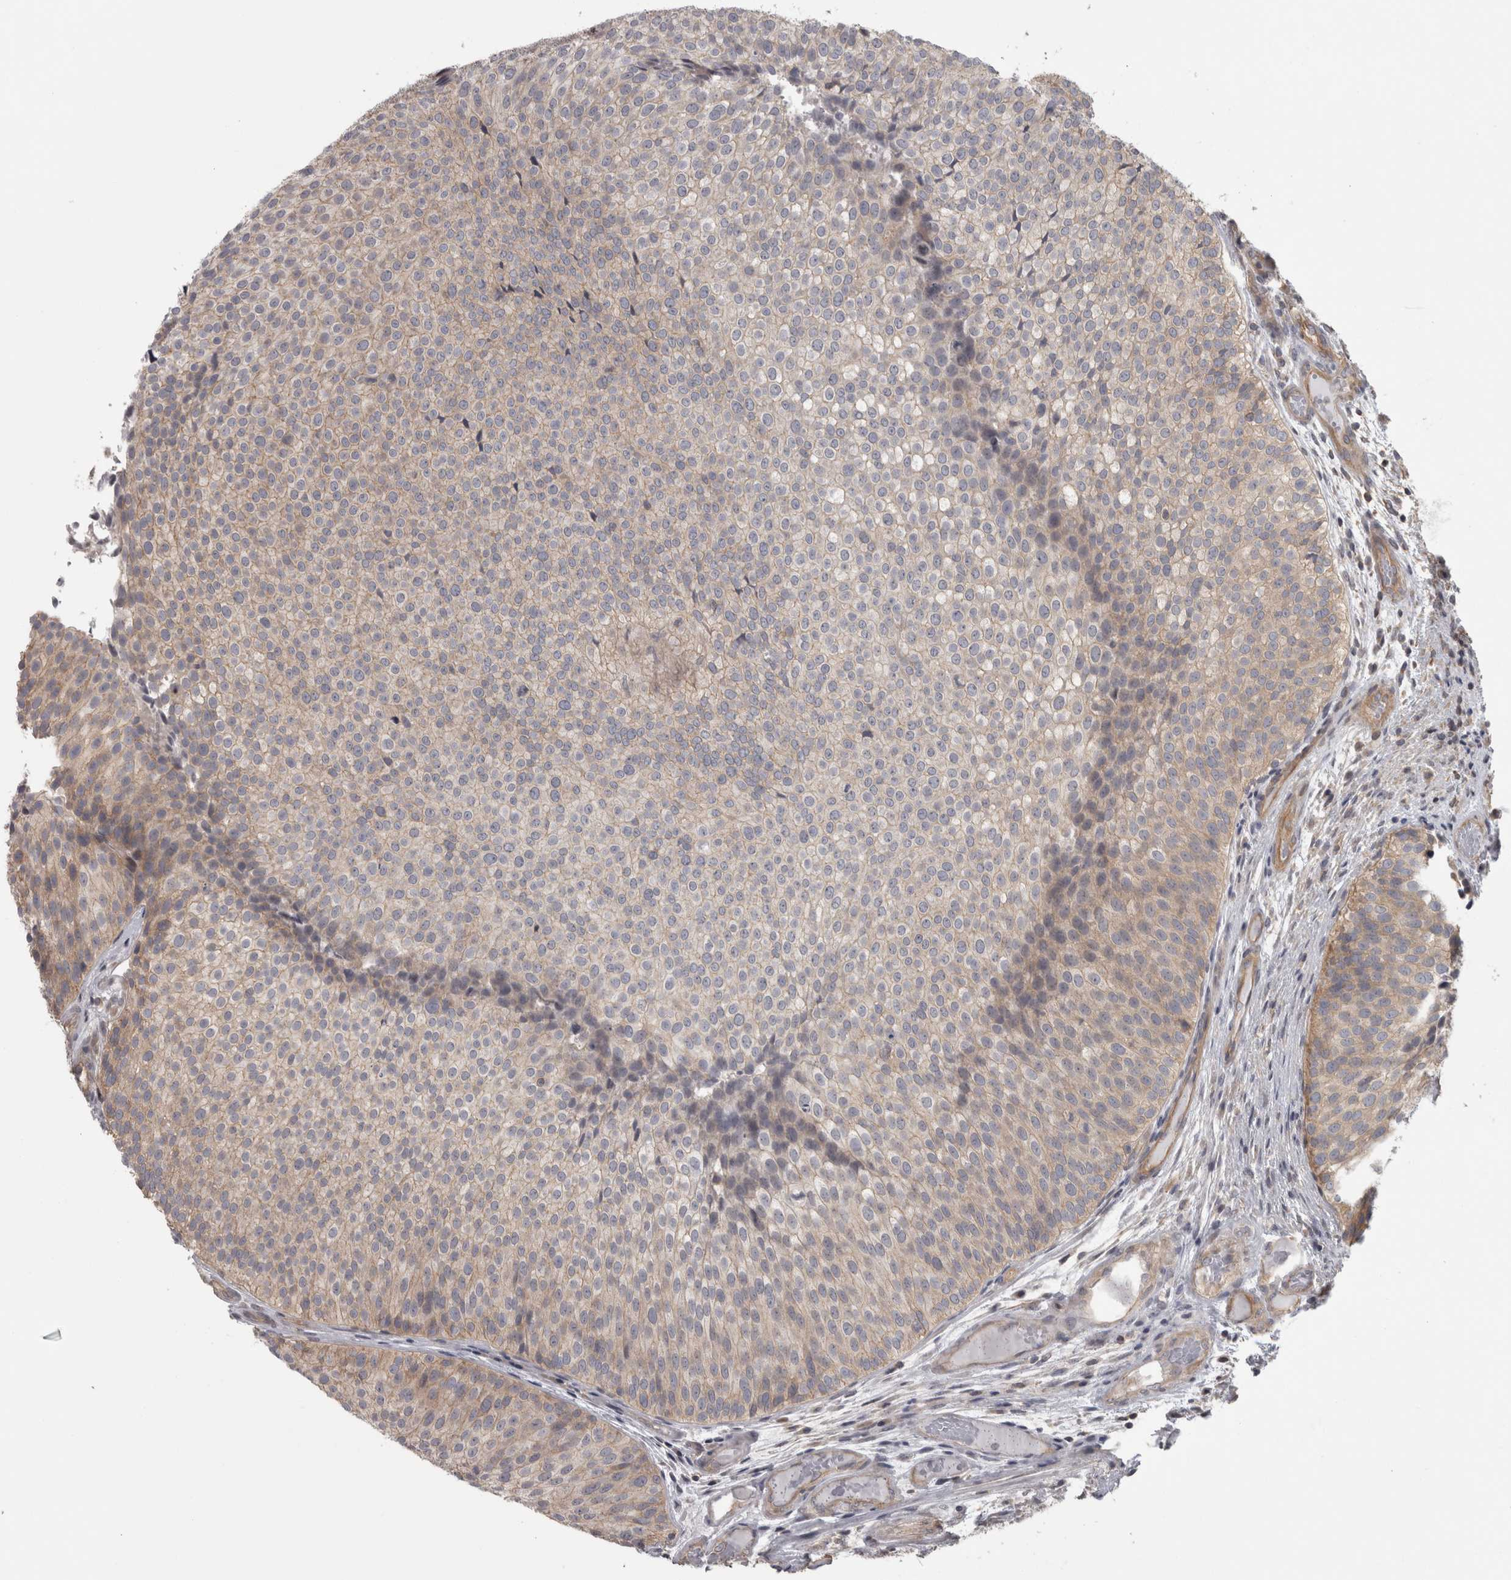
{"staining": {"intensity": "weak", "quantity": "<25%", "location": "cytoplasmic/membranous"}, "tissue": "urothelial cancer", "cell_type": "Tumor cells", "image_type": "cancer", "snomed": [{"axis": "morphology", "description": "Urothelial carcinoma, Low grade"}, {"axis": "topography", "description": "Urinary bladder"}], "caption": "The image demonstrates no staining of tumor cells in urothelial cancer. (Brightfield microscopy of DAB immunohistochemistry (IHC) at high magnification).", "gene": "PPP1R12B", "patient": {"sex": "male", "age": 86}}